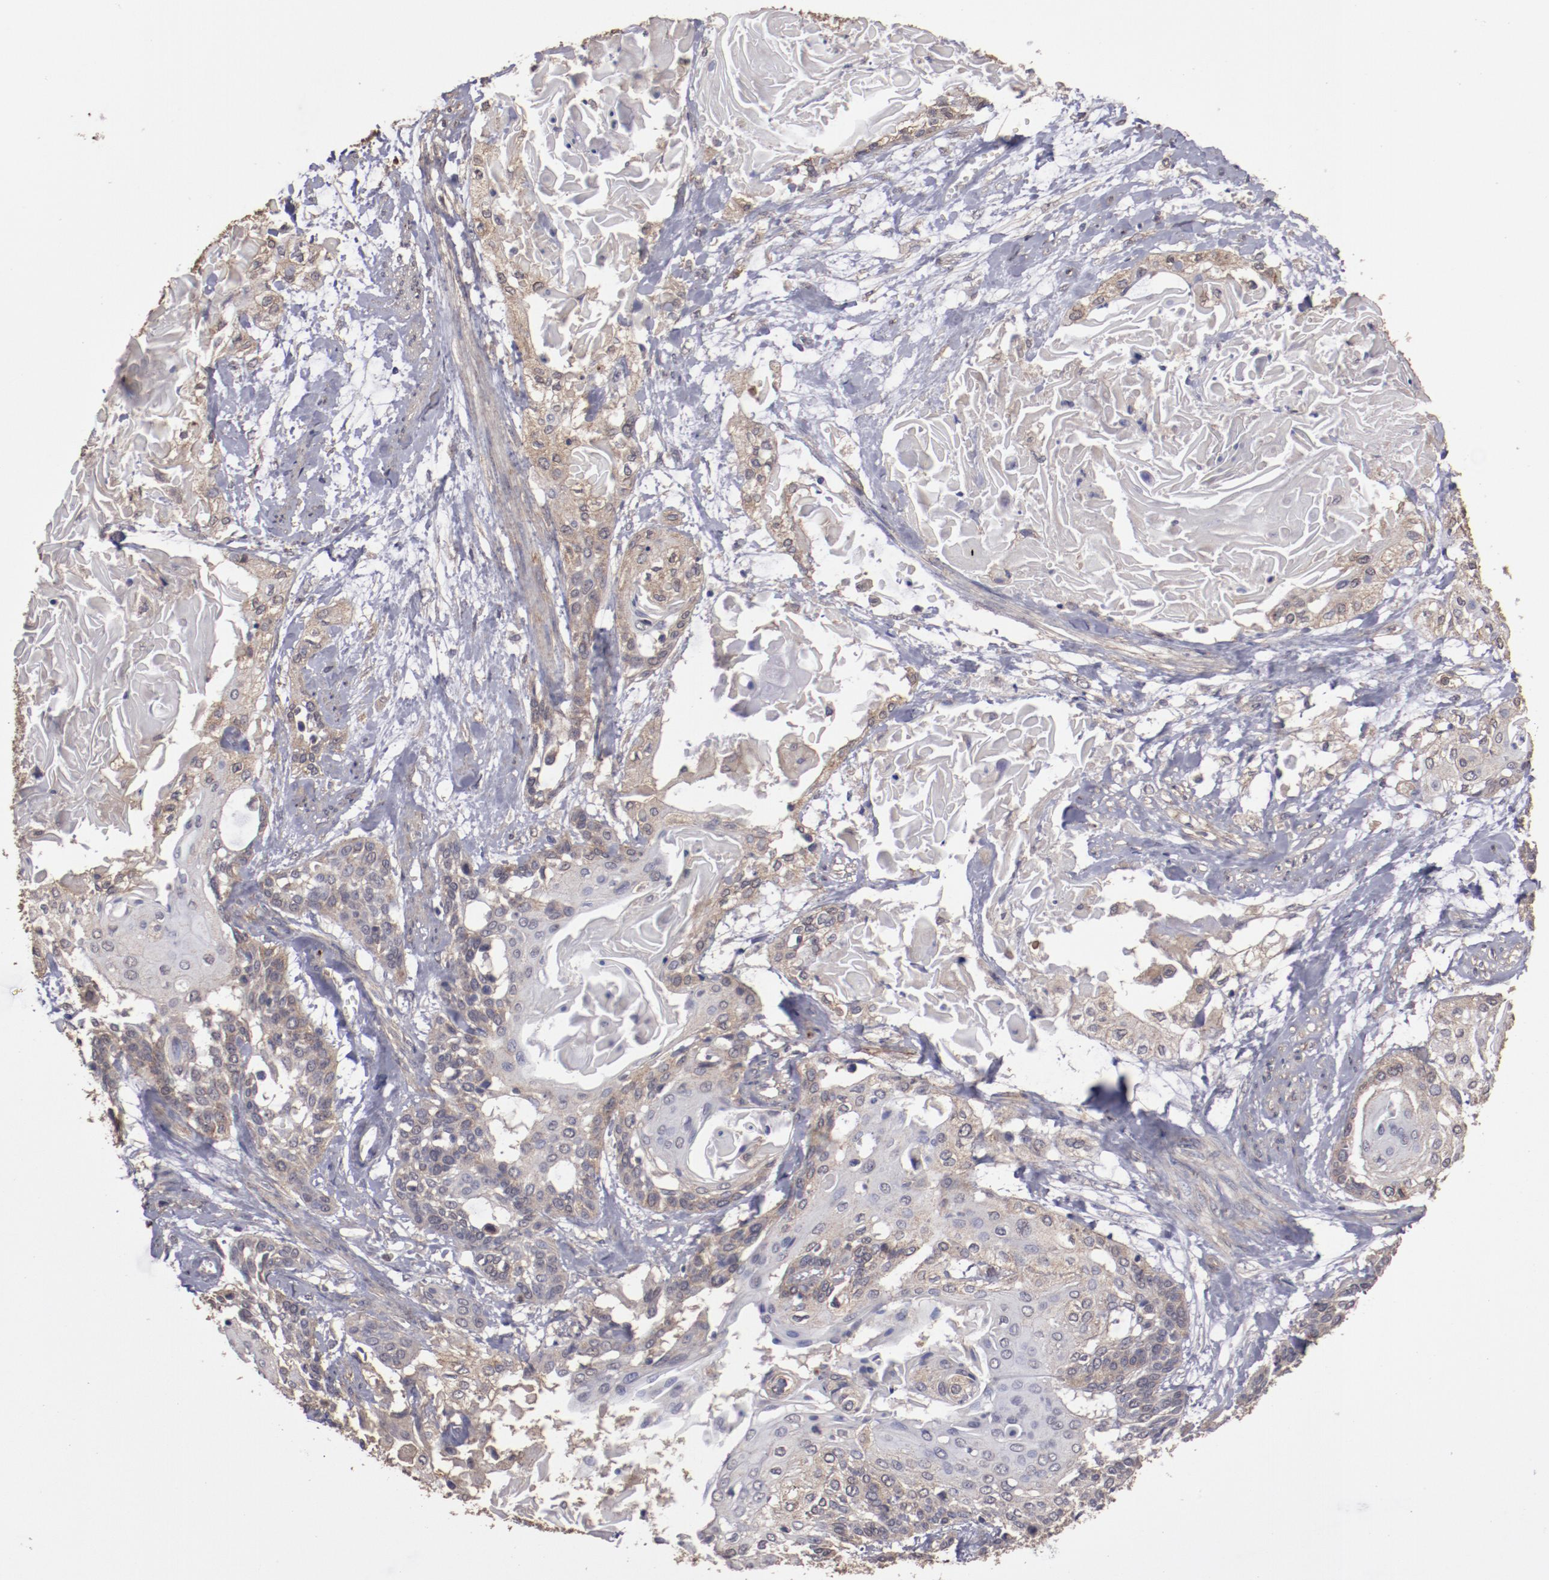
{"staining": {"intensity": "weak", "quantity": "25%-75%", "location": "cytoplasmic/membranous"}, "tissue": "cervical cancer", "cell_type": "Tumor cells", "image_type": "cancer", "snomed": [{"axis": "morphology", "description": "Squamous cell carcinoma, NOS"}, {"axis": "topography", "description": "Cervix"}], "caption": "Immunohistochemical staining of human cervical cancer (squamous cell carcinoma) shows low levels of weak cytoplasmic/membranous staining in approximately 25%-75% of tumor cells.", "gene": "FAT1", "patient": {"sex": "female", "age": 57}}